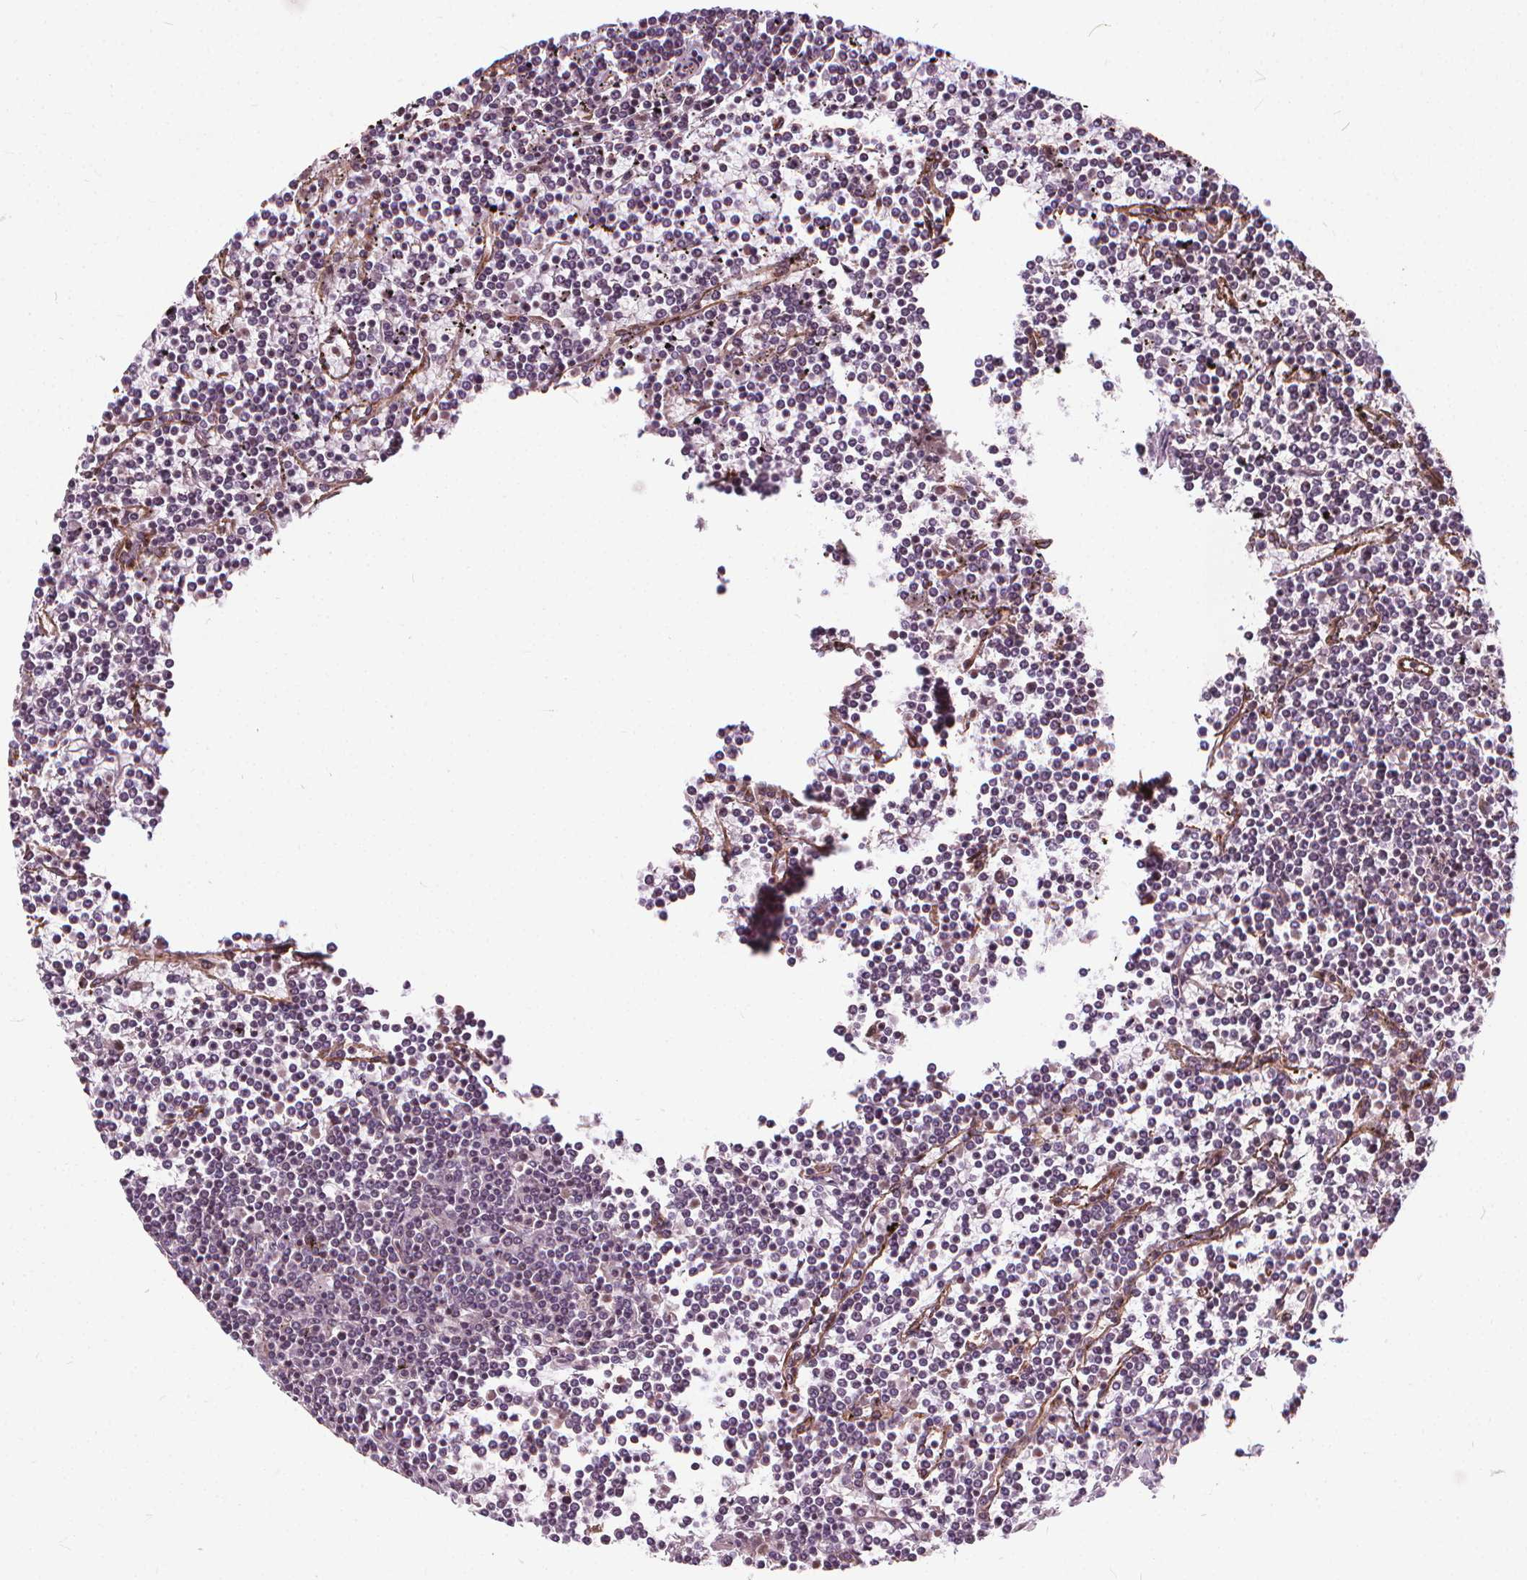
{"staining": {"intensity": "negative", "quantity": "none", "location": "none"}, "tissue": "lymphoma", "cell_type": "Tumor cells", "image_type": "cancer", "snomed": [{"axis": "morphology", "description": "Malignant lymphoma, non-Hodgkin's type, Low grade"}, {"axis": "topography", "description": "Spleen"}], "caption": "Immunohistochemistry photomicrograph of neoplastic tissue: human low-grade malignant lymphoma, non-Hodgkin's type stained with DAB (3,3'-diaminobenzidine) shows no significant protein staining in tumor cells.", "gene": "INPP5E", "patient": {"sex": "female", "age": 19}}